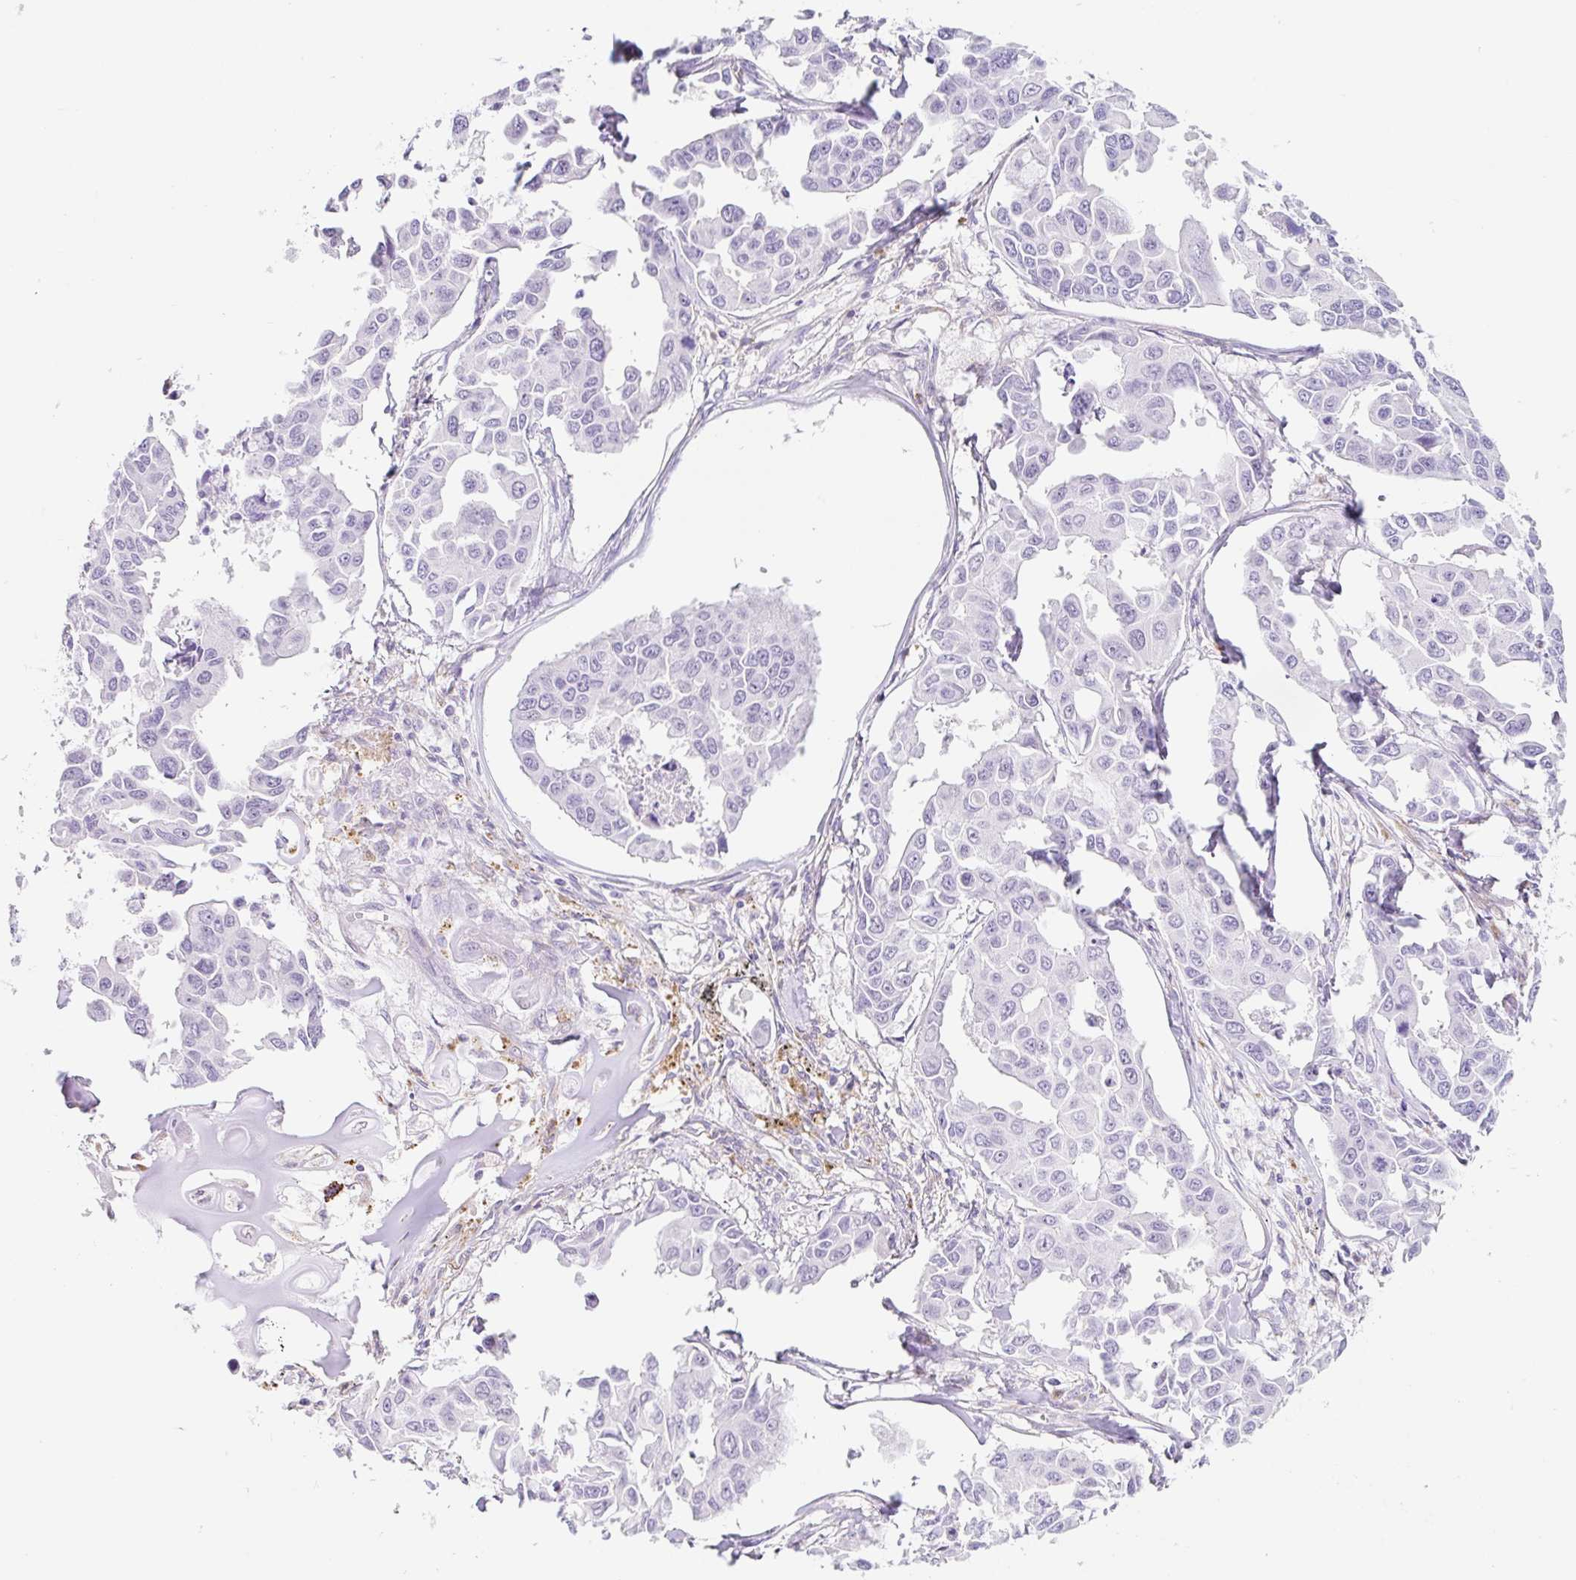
{"staining": {"intensity": "negative", "quantity": "none", "location": "none"}, "tissue": "lung cancer", "cell_type": "Tumor cells", "image_type": "cancer", "snomed": [{"axis": "morphology", "description": "Adenocarcinoma, NOS"}, {"axis": "topography", "description": "Lung"}], "caption": "IHC image of neoplastic tissue: lung adenocarcinoma stained with DAB (3,3'-diaminobenzidine) demonstrates no significant protein staining in tumor cells. Nuclei are stained in blue.", "gene": "DKK4", "patient": {"sex": "male", "age": 64}}